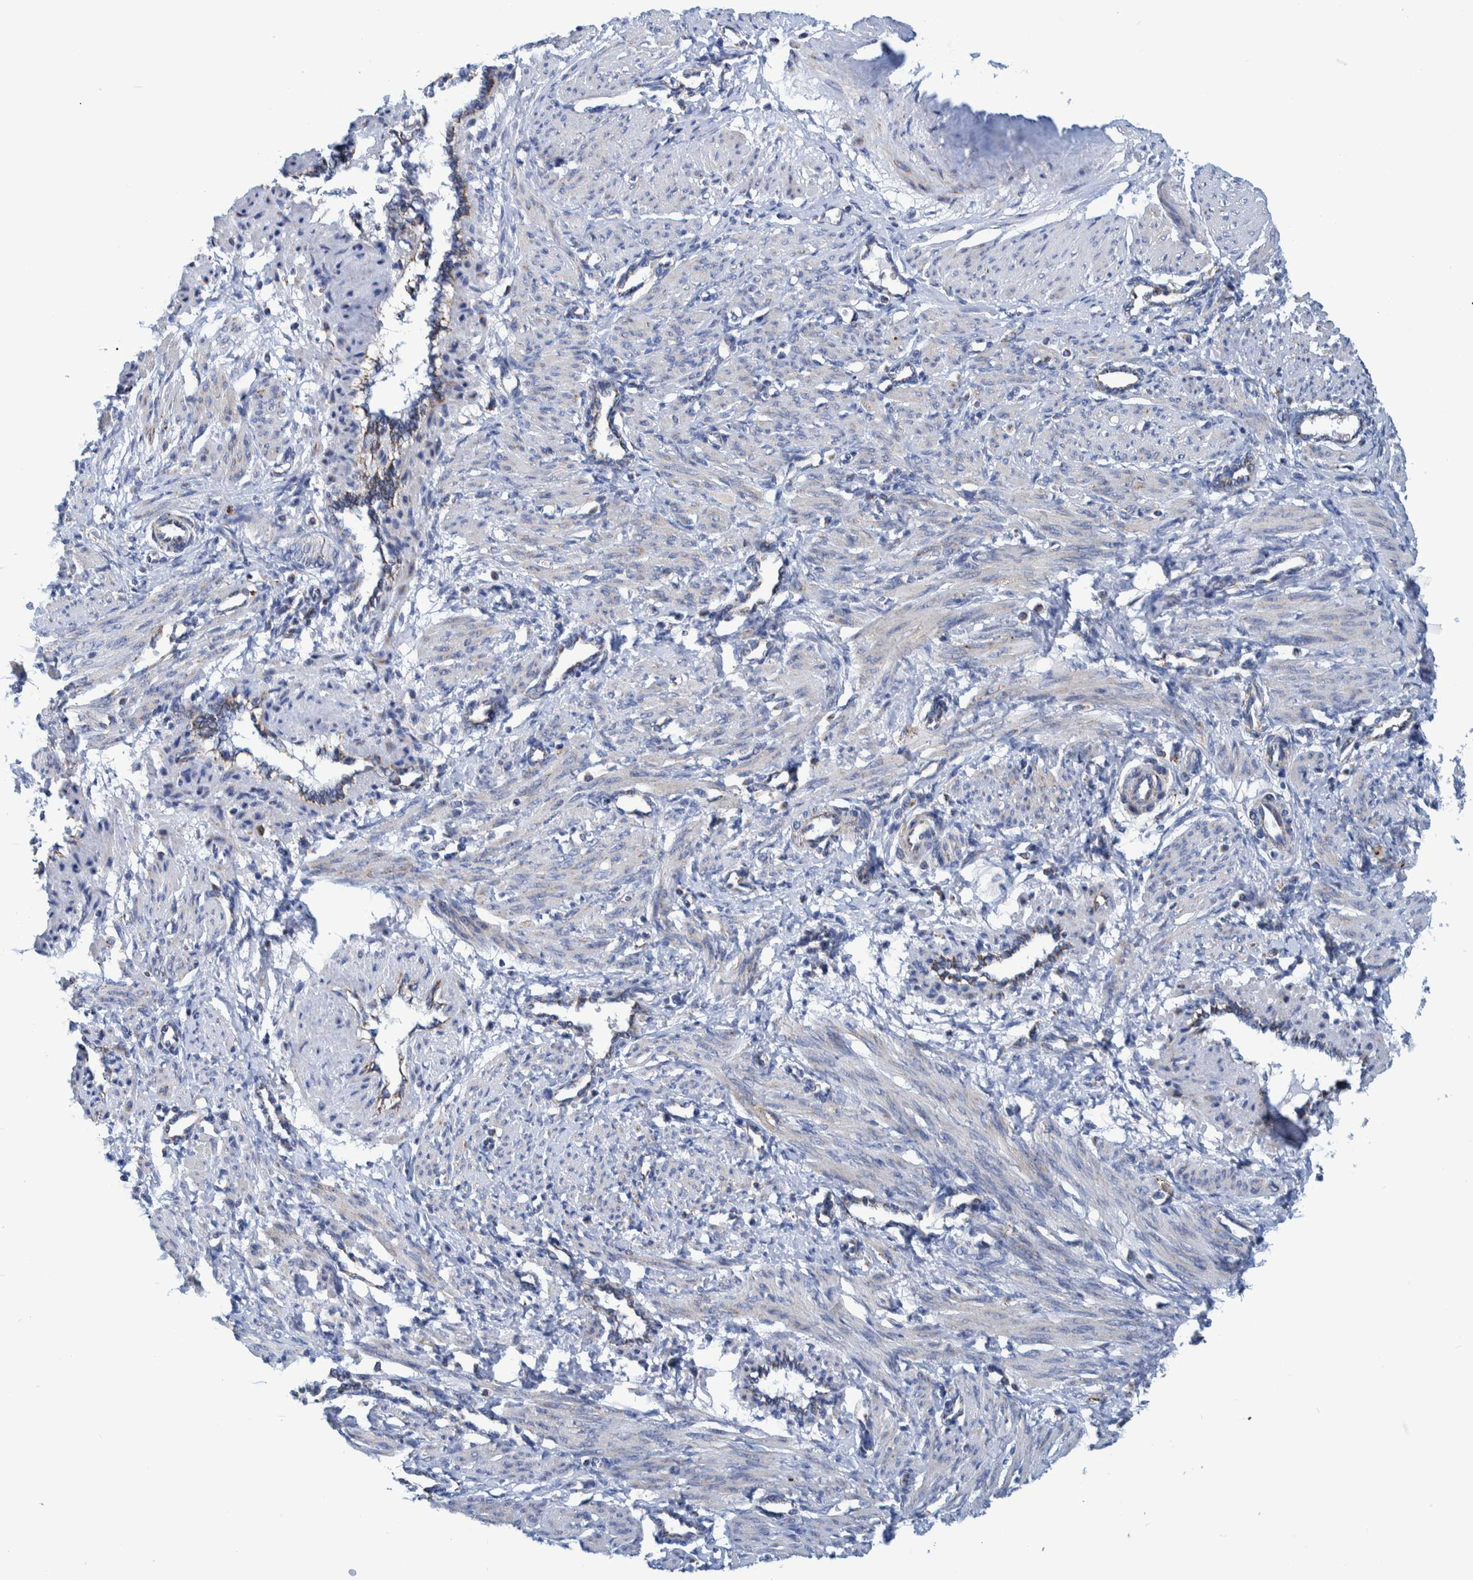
{"staining": {"intensity": "negative", "quantity": "none", "location": "none"}, "tissue": "smooth muscle", "cell_type": "Smooth muscle cells", "image_type": "normal", "snomed": [{"axis": "morphology", "description": "Normal tissue, NOS"}, {"axis": "topography", "description": "Endometrium"}], "caption": "Photomicrograph shows no protein expression in smooth muscle cells of normal smooth muscle. The staining was performed using DAB (3,3'-diaminobenzidine) to visualize the protein expression in brown, while the nuclei were stained in blue with hematoxylin (Magnification: 20x).", "gene": "BZW2", "patient": {"sex": "female", "age": 33}}